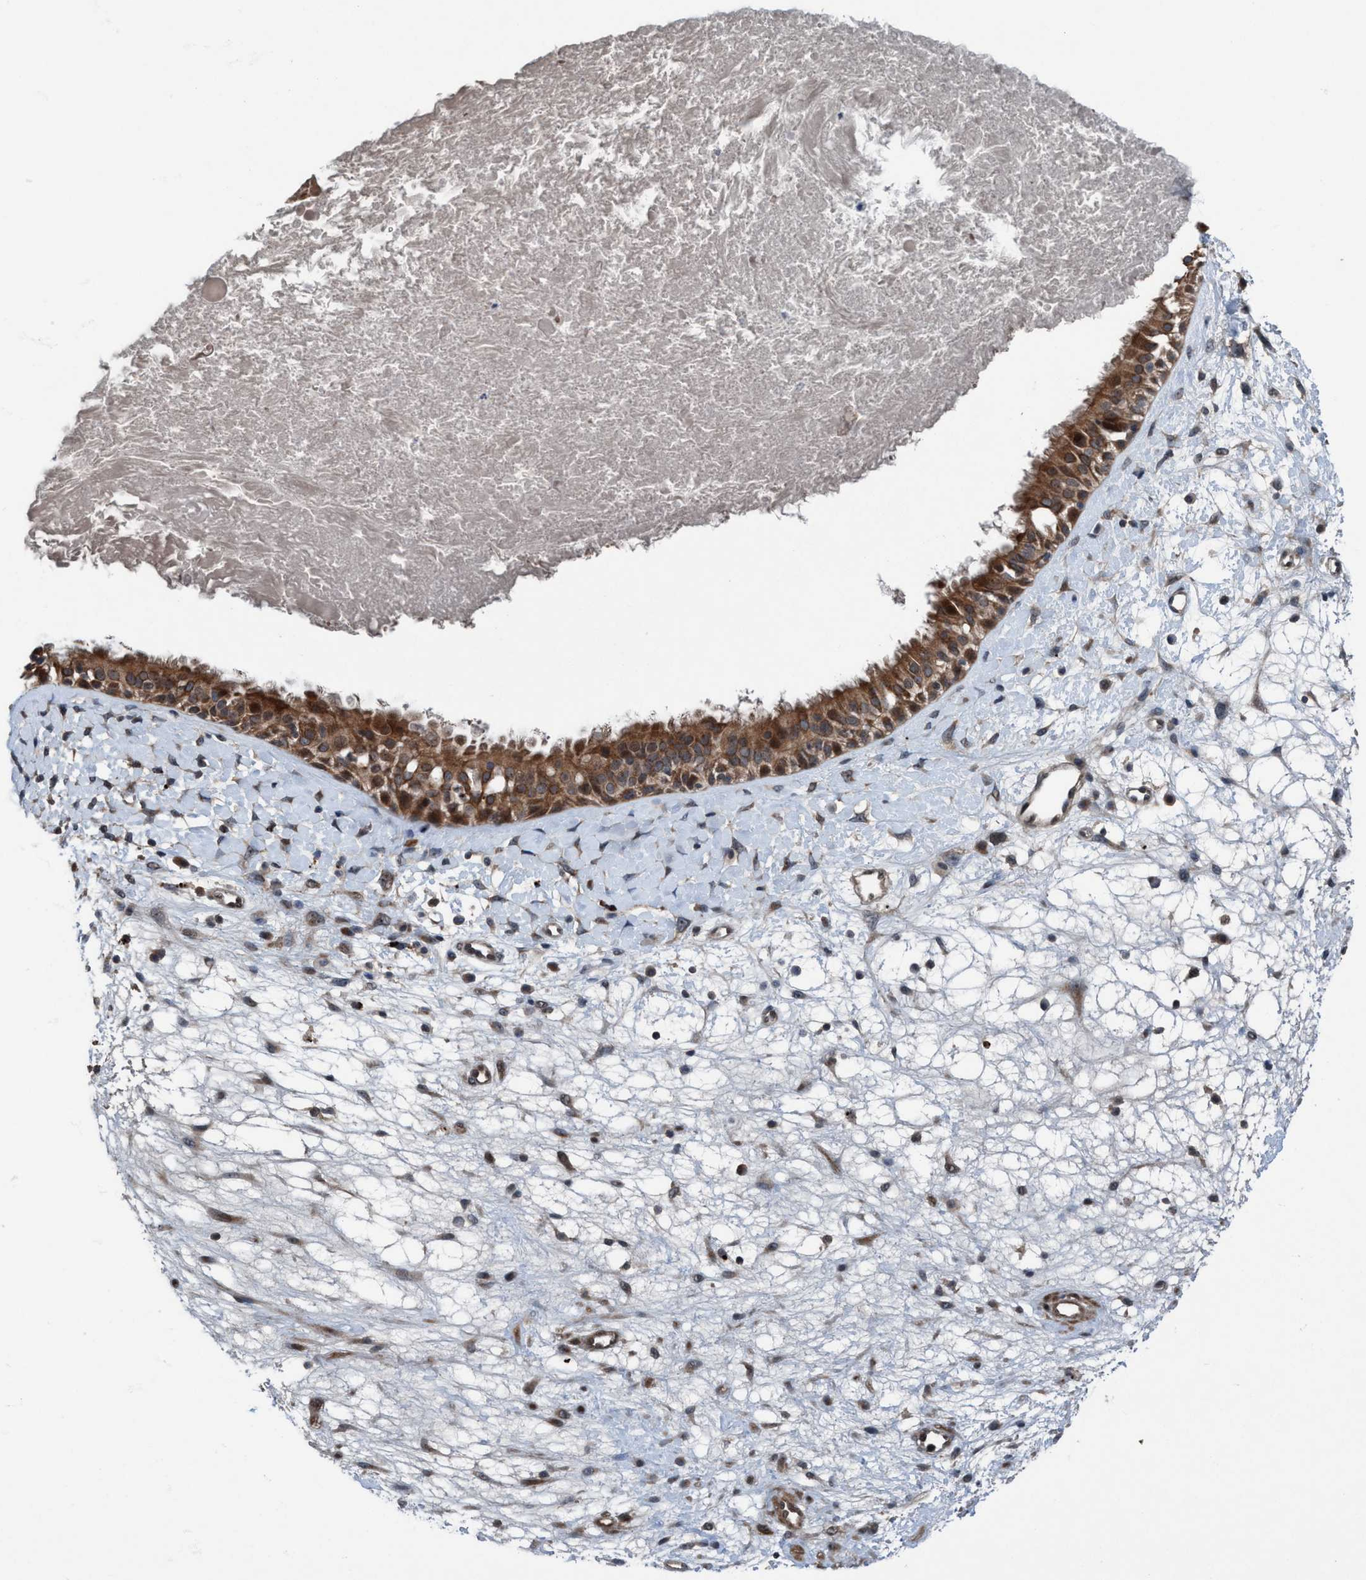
{"staining": {"intensity": "moderate", "quantity": ">75%", "location": "cytoplasmic/membranous"}, "tissue": "nasopharynx", "cell_type": "Respiratory epithelial cells", "image_type": "normal", "snomed": [{"axis": "morphology", "description": "Normal tissue, NOS"}, {"axis": "topography", "description": "Nasopharynx"}], "caption": "Brown immunohistochemical staining in benign human nasopharynx demonstrates moderate cytoplasmic/membranous positivity in approximately >75% of respiratory epithelial cells. (DAB (3,3'-diaminobenzidine) = brown stain, brightfield microscopy at high magnification).", "gene": "NISCH", "patient": {"sex": "male", "age": 22}}